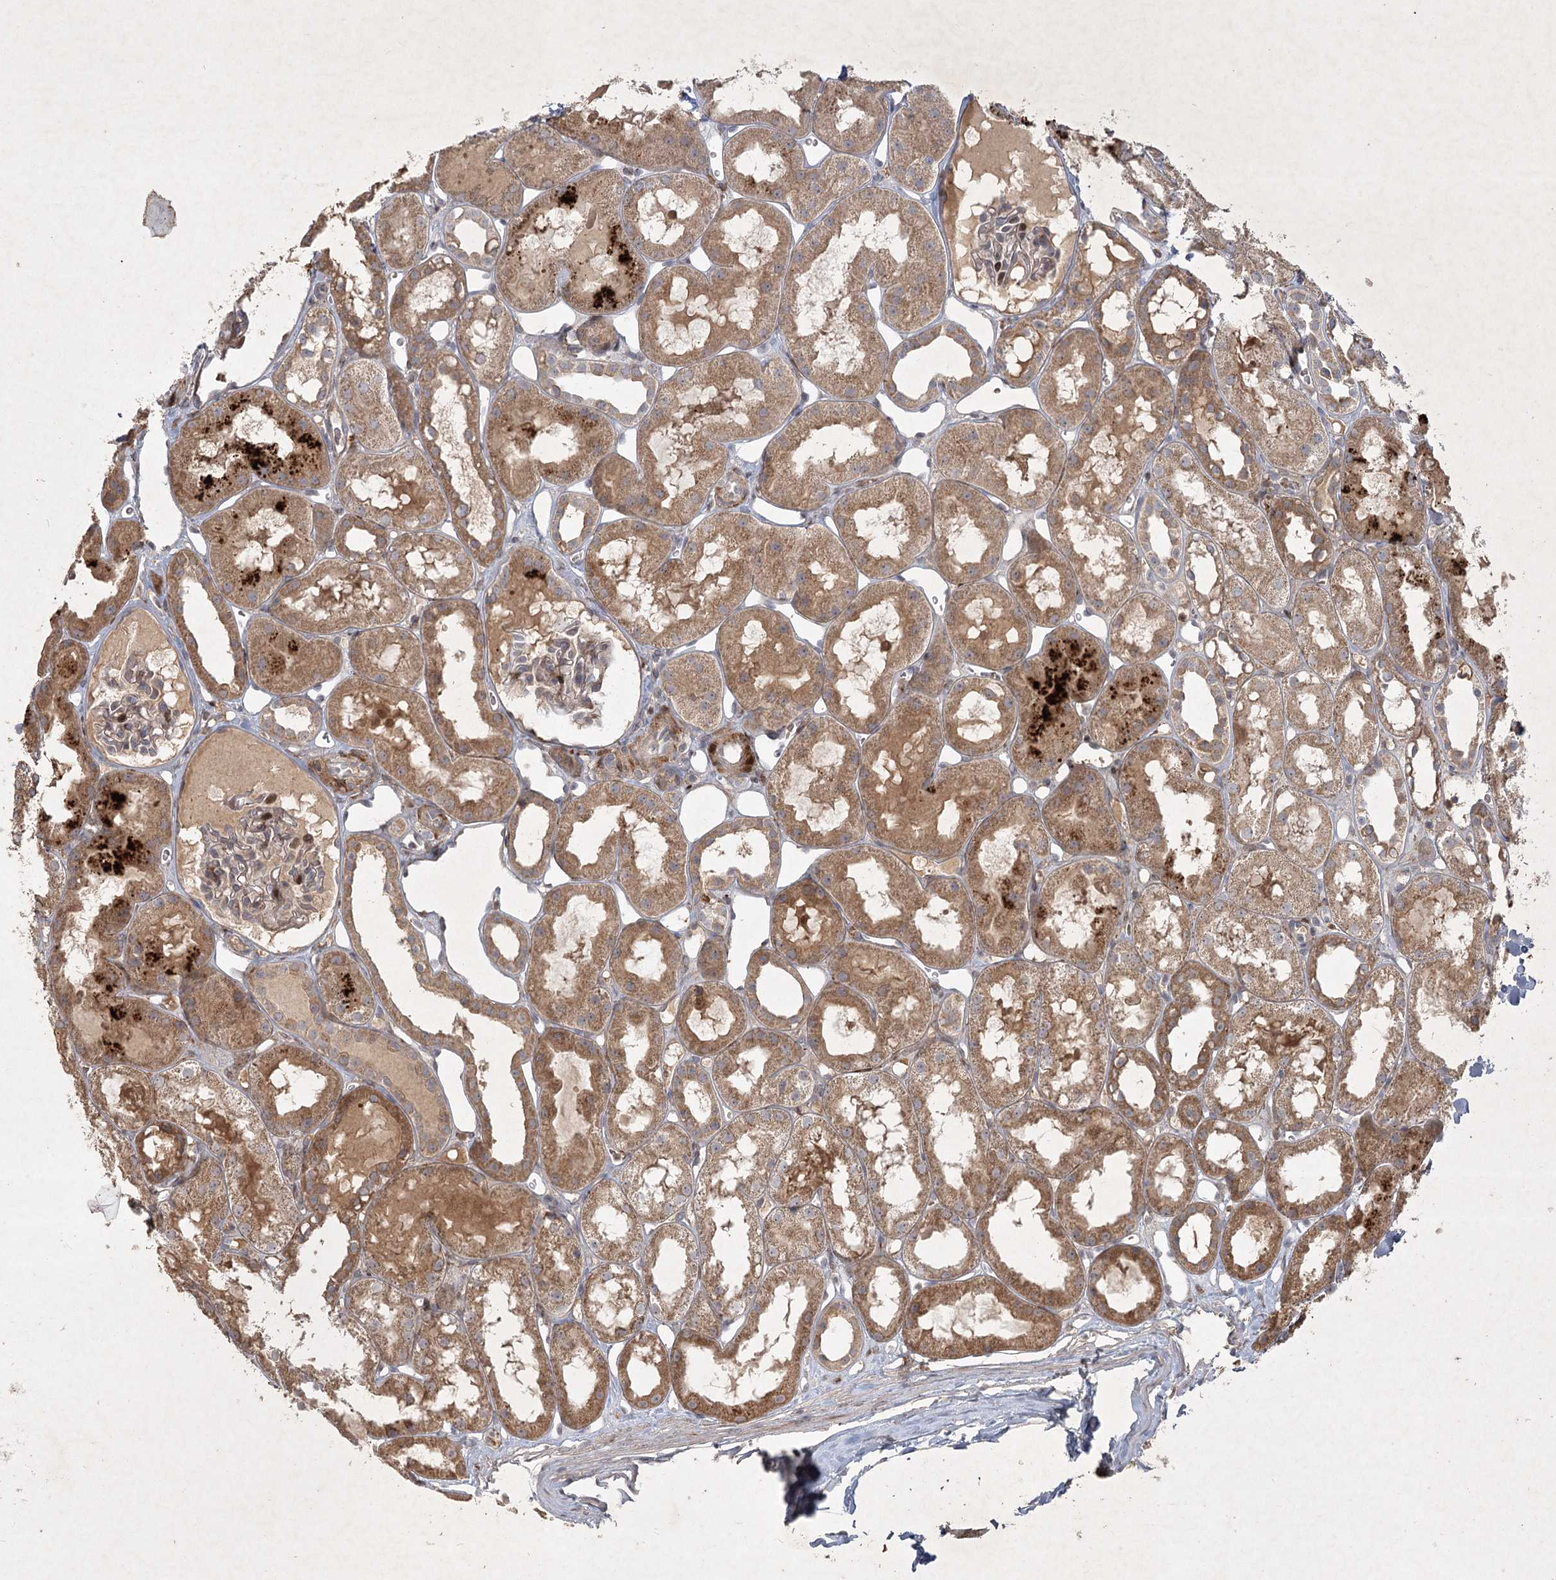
{"staining": {"intensity": "moderate", "quantity": "<25%", "location": "cytoplasmic/membranous,nuclear"}, "tissue": "kidney", "cell_type": "Cells in glomeruli", "image_type": "normal", "snomed": [{"axis": "morphology", "description": "Normal tissue, NOS"}, {"axis": "topography", "description": "Kidney"}, {"axis": "topography", "description": "Urinary bladder"}], "caption": "Immunohistochemistry (DAB (3,3'-diaminobenzidine)) staining of unremarkable human kidney reveals moderate cytoplasmic/membranous,nuclear protein positivity in approximately <25% of cells in glomeruli.", "gene": "KBTBD4", "patient": {"sex": "male", "age": 16}}